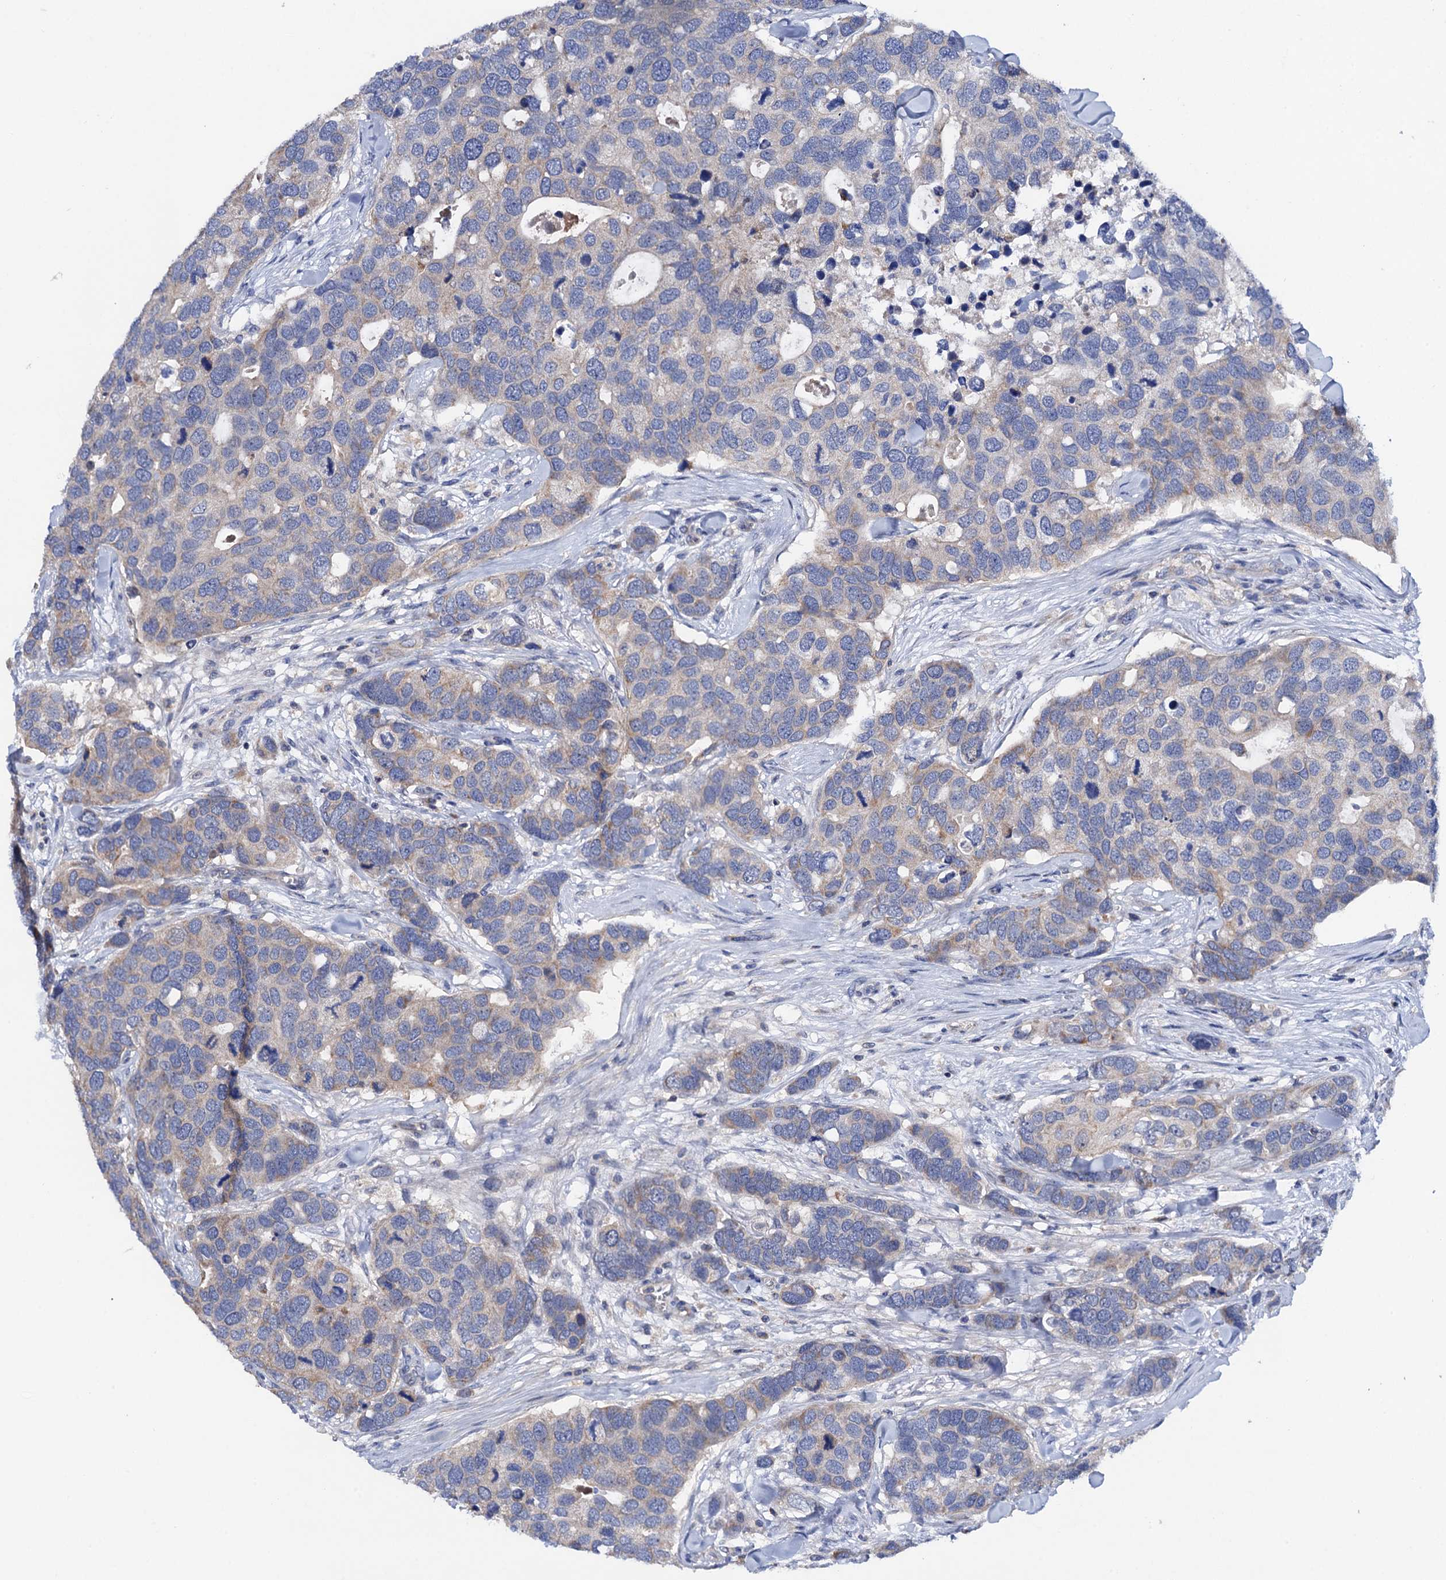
{"staining": {"intensity": "weak", "quantity": "<25%", "location": "cytoplasmic/membranous"}, "tissue": "breast cancer", "cell_type": "Tumor cells", "image_type": "cancer", "snomed": [{"axis": "morphology", "description": "Duct carcinoma"}, {"axis": "topography", "description": "Breast"}], "caption": "Tumor cells show no significant staining in breast intraductal carcinoma. Nuclei are stained in blue.", "gene": "MRPL48", "patient": {"sex": "female", "age": 83}}